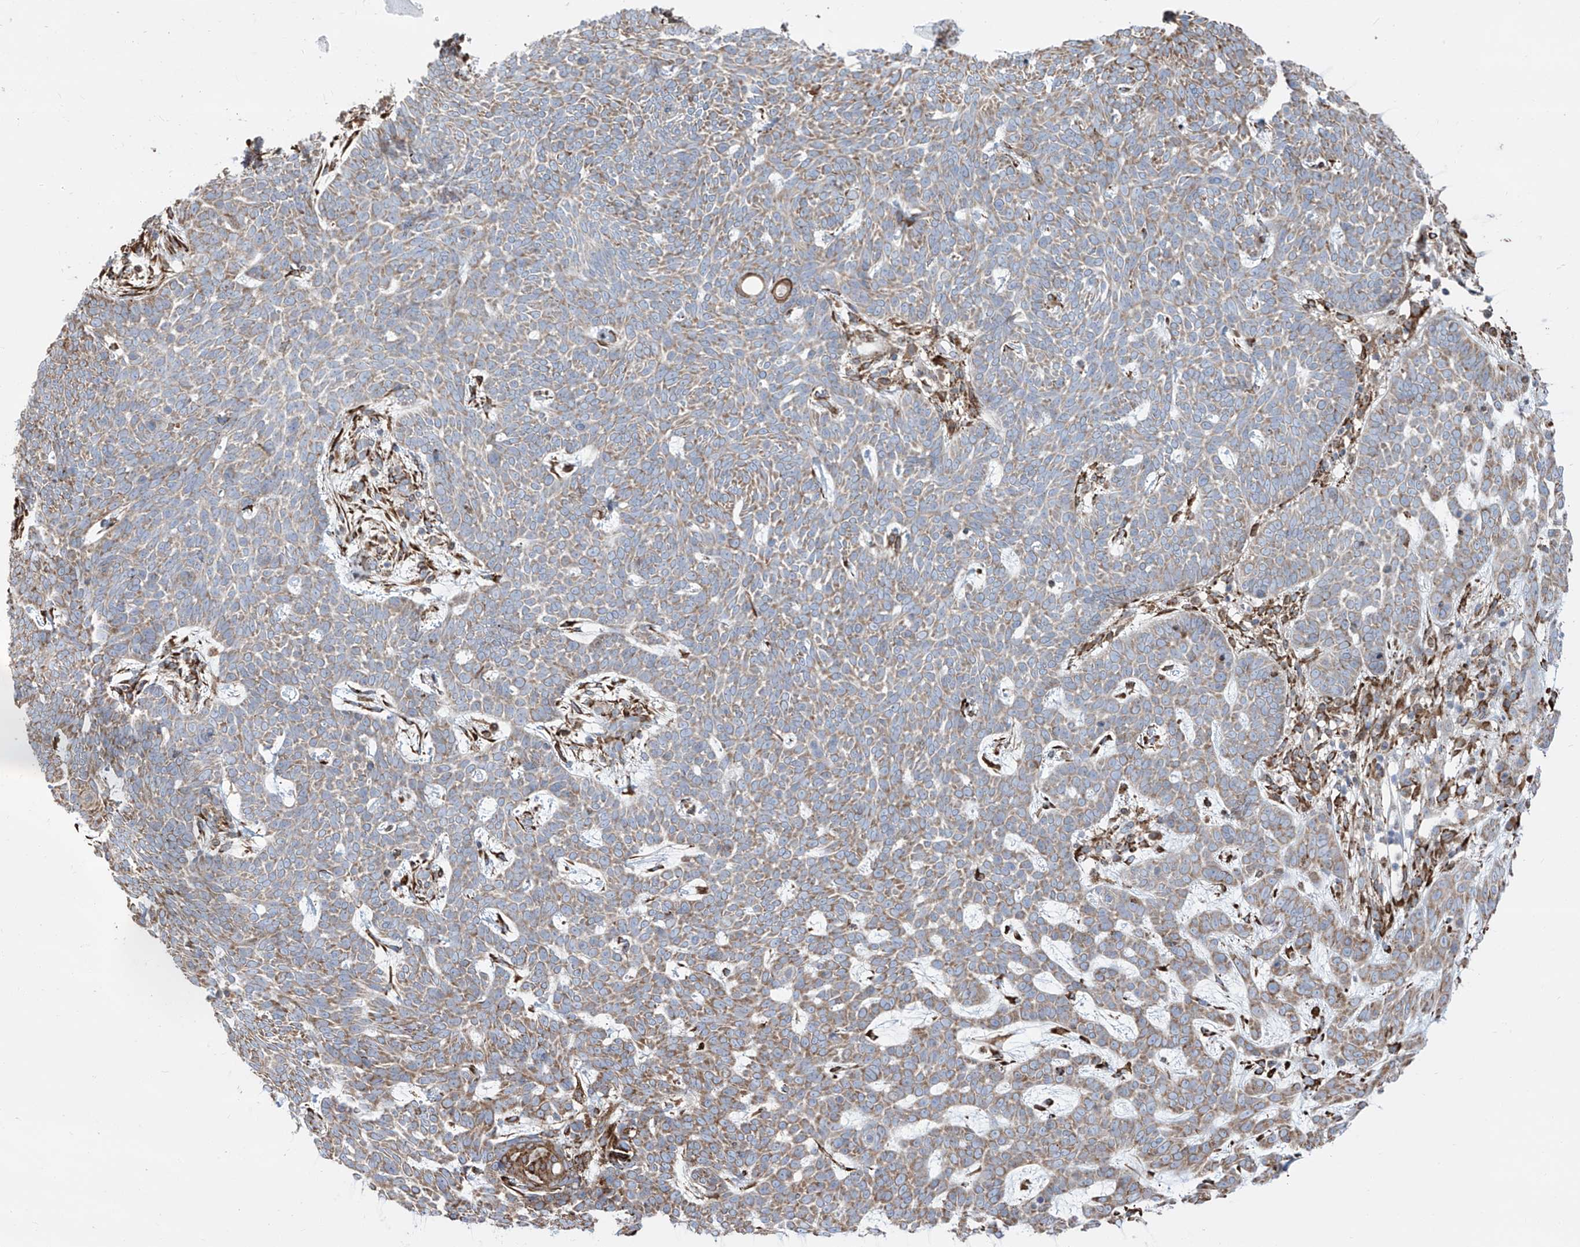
{"staining": {"intensity": "weak", "quantity": ">75%", "location": "cytoplasmic/membranous"}, "tissue": "skin cancer", "cell_type": "Tumor cells", "image_type": "cancer", "snomed": [{"axis": "morphology", "description": "Normal tissue, NOS"}, {"axis": "morphology", "description": "Basal cell carcinoma"}, {"axis": "topography", "description": "Skin"}], "caption": "Weak cytoplasmic/membranous staining for a protein is seen in about >75% of tumor cells of basal cell carcinoma (skin) using IHC.", "gene": "ZNF354C", "patient": {"sex": "male", "age": 64}}